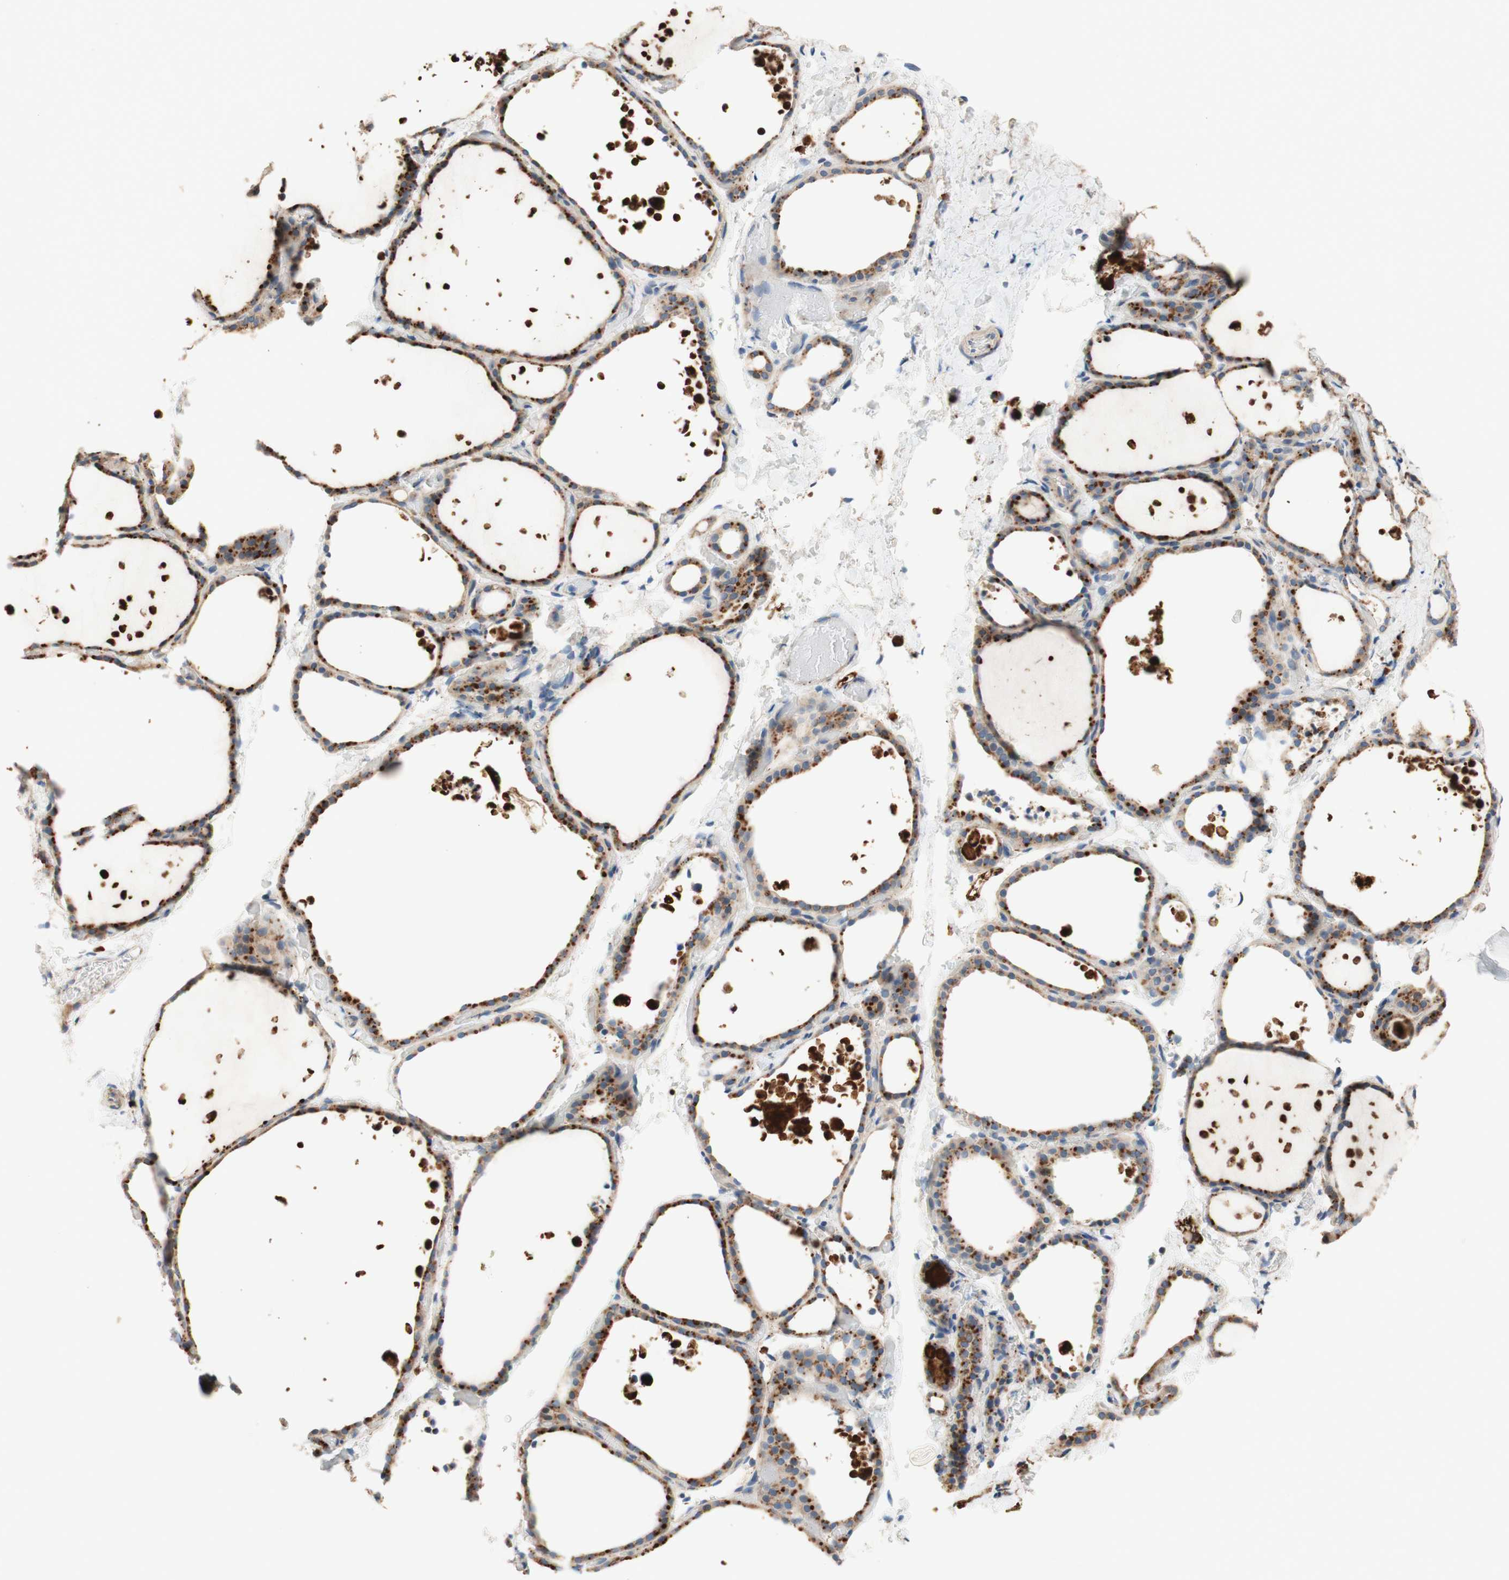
{"staining": {"intensity": "strong", "quantity": ">75%", "location": "cytoplasmic/membranous"}, "tissue": "thyroid gland", "cell_type": "Glandular cells", "image_type": "normal", "snomed": [{"axis": "morphology", "description": "Normal tissue, NOS"}, {"axis": "topography", "description": "Thyroid gland"}], "caption": "Immunohistochemistry of benign human thyroid gland shows high levels of strong cytoplasmic/membranous expression in about >75% of glandular cells.", "gene": "PTPN21", "patient": {"sex": "female", "age": 44}}